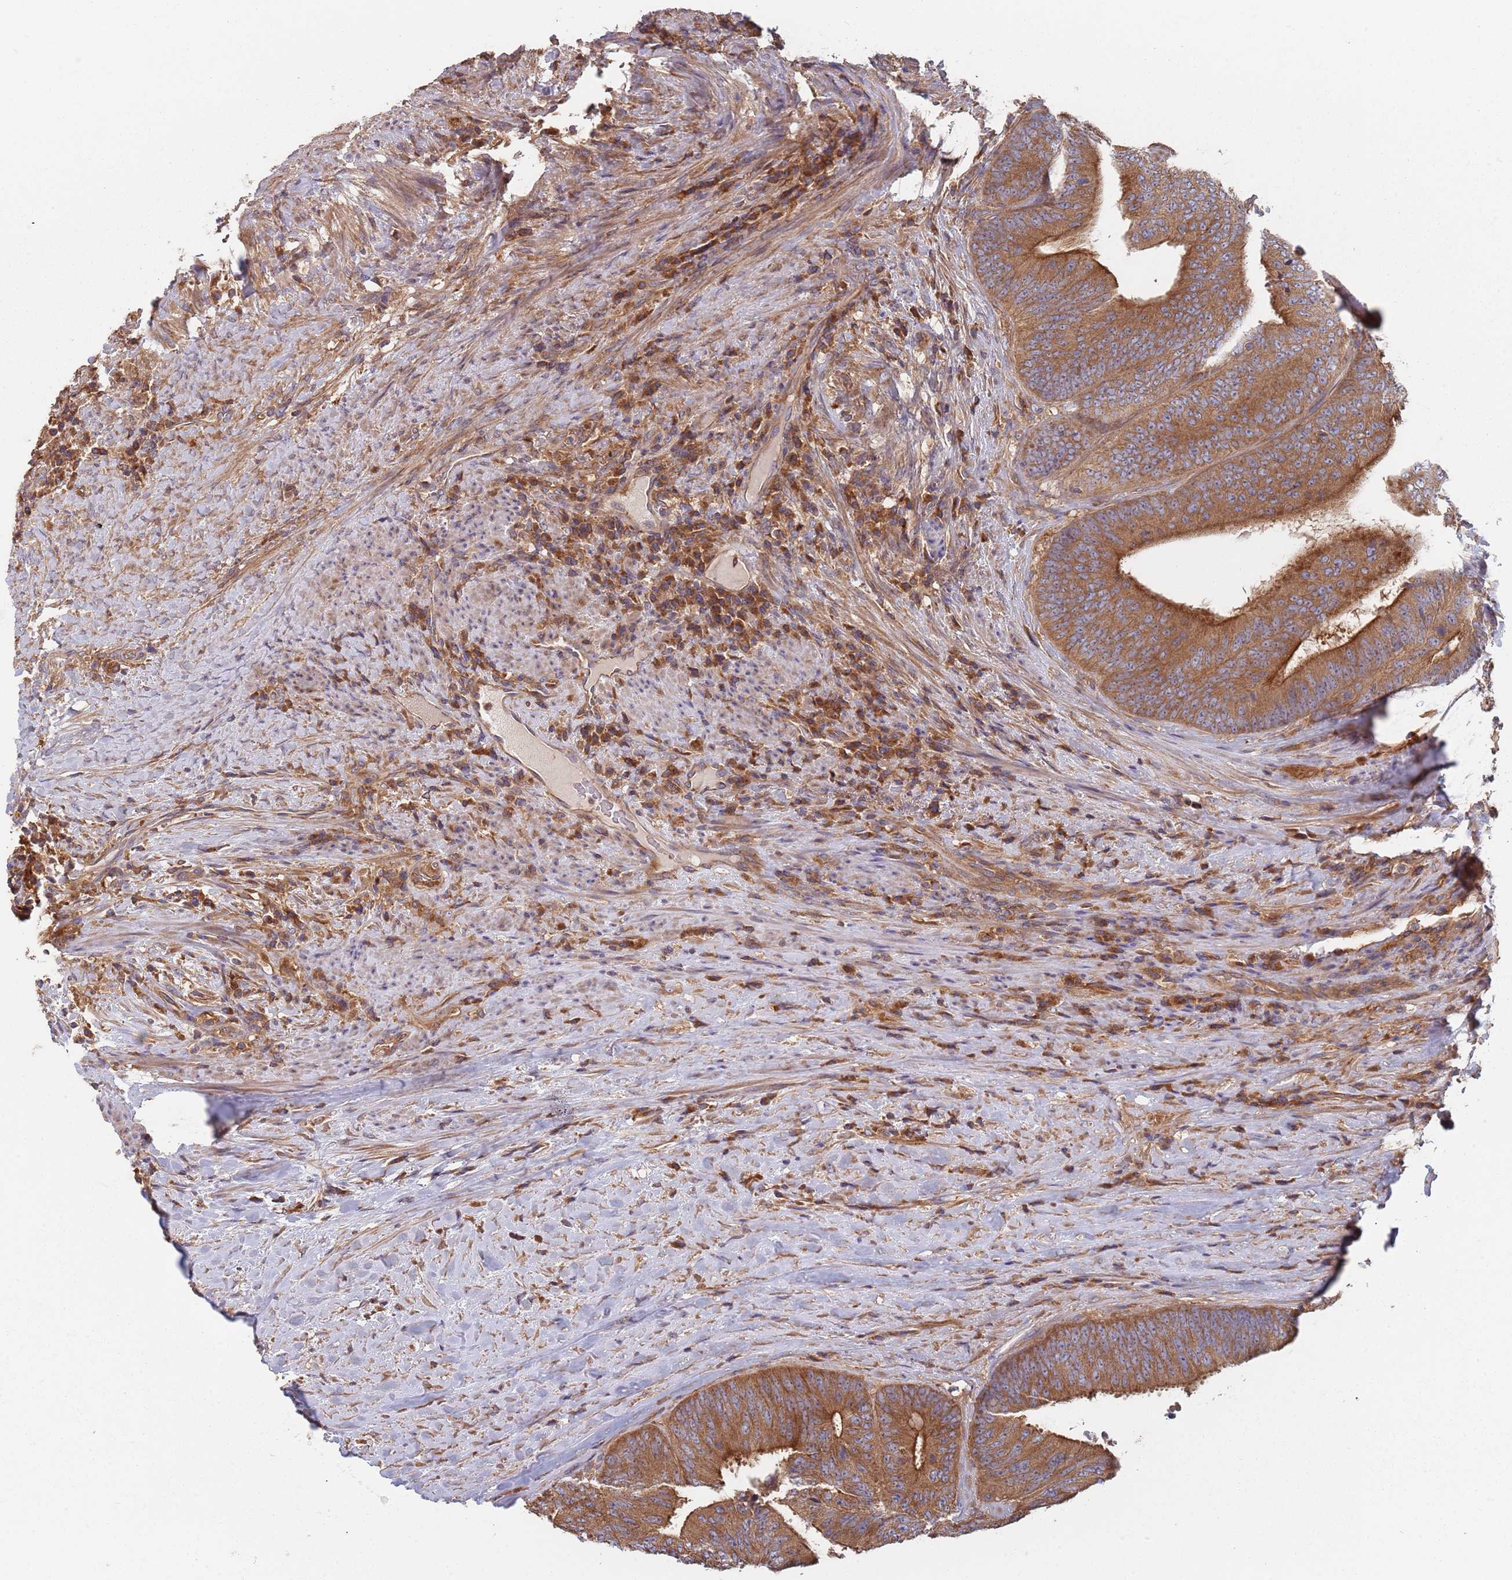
{"staining": {"intensity": "moderate", "quantity": ">75%", "location": "cytoplasmic/membranous"}, "tissue": "colorectal cancer", "cell_type": "Tumor cells", "image_type": "cancer", "snomed": [{"axis": "morphology", "description": "Adenocarcinoma, NOS"}, {"axis": "topography", "description": "Rectum"}], "caption": "Immunohistochemical staining of colorectal cancer (adenocarcinoma) shows medium levels of moderate cytoplasmic/membranous staining in about >75% of tumor cells. Using DAB (brown) and hematoxylin (blue) stains, captured at high magnification using brightfield microscopy.", "gene": "GDI2", "patient": {"sex": "male", "age": 72}}